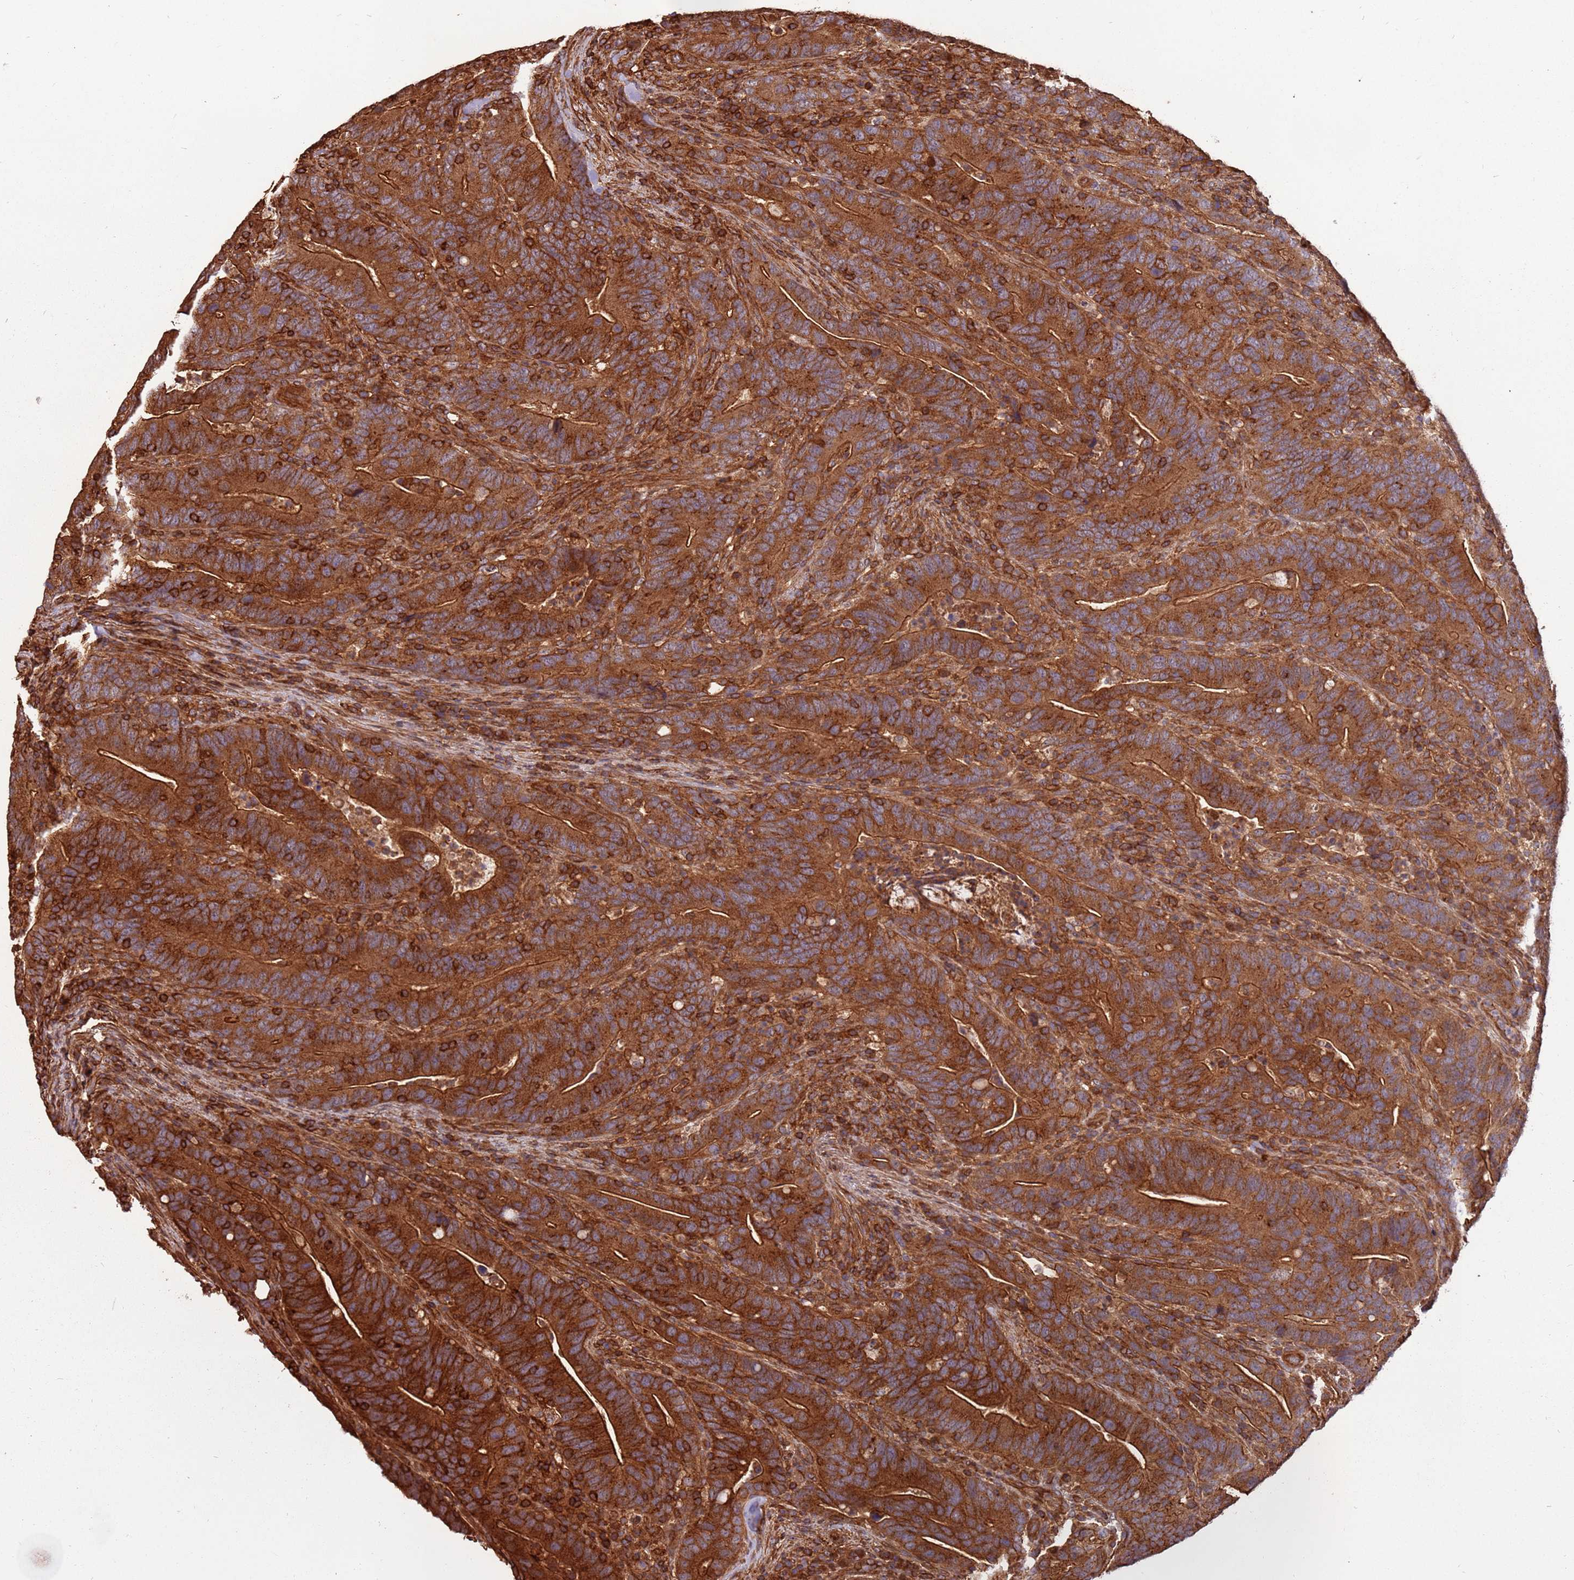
{"staining": {"intensity": "strong", "quantity": ">75%", "location": "cytoplasmic/membranous"}, "tissue": "colorectal cancer", "cell_type": "Tumor cells", "image_type": "cancer", "snomed": [{"axis": "morphology", "description": "Adenocarcinoma, NOS"}, {"axis": "topography", "description": "Colon"}], "caption": "Colorectal cancer stained for a protein shows strong cytoplasmic/membranous positivity in tumor cells.", "gene": "ACVR2A", "patient": {"sex": "female", "age": 66}}